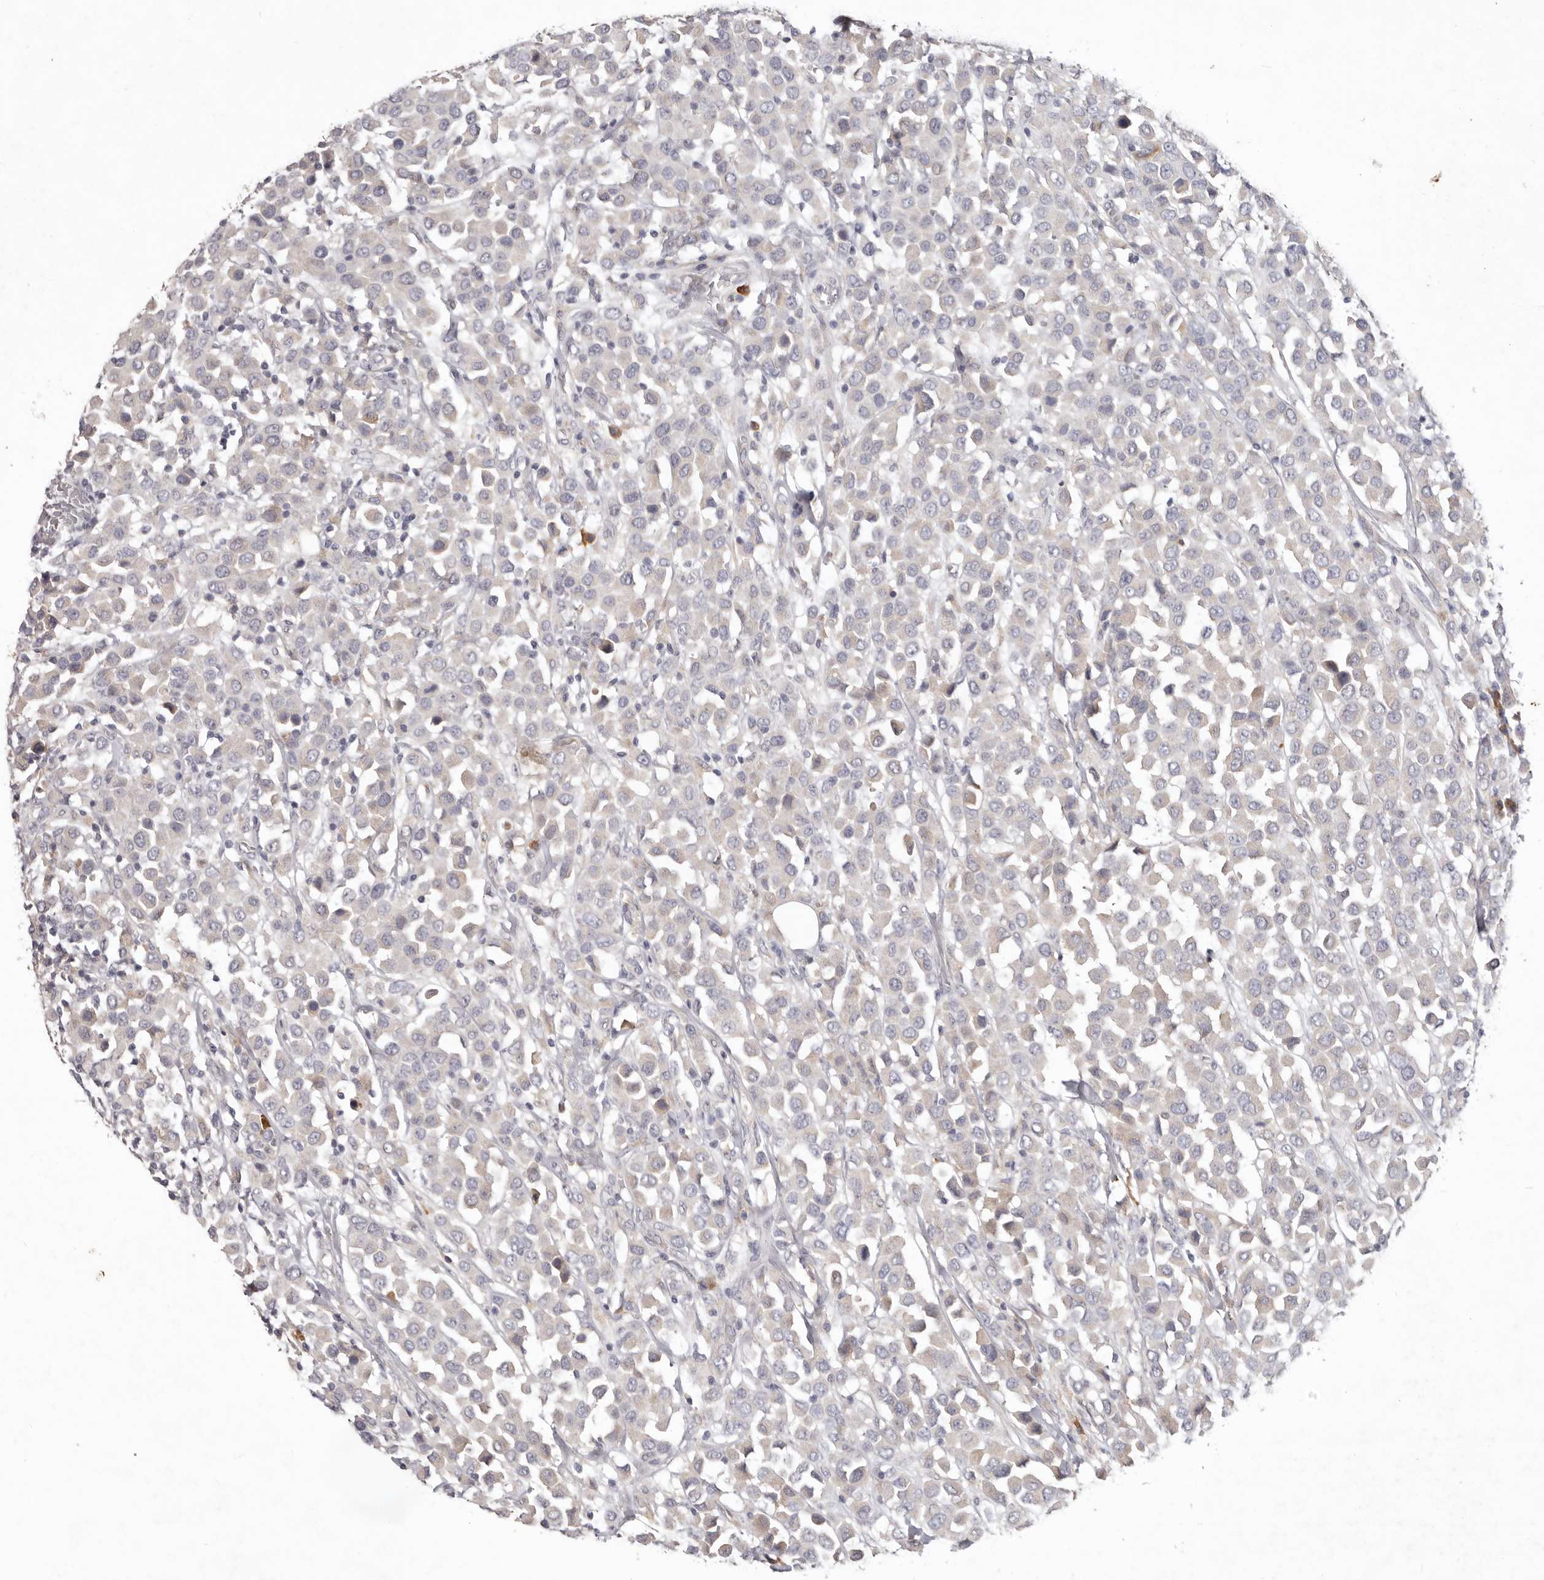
{"staining": {"intensity": "negative", "quantity": "none", "location": "none"}, "tissue": "breast cancer", "cell_type": "Tumor cells", "image_type": "cancer", "snomed": [{"axis": "morphology", "description": "Duct carcinoma"}, {"axis": "topography", "description": "Breast"}], "caption": "Immunohistochemistry of intraductal carcinoma (breast) shows no expression in tumor cells.", "gene": "WDR77", "patient": {"sex": "female", "age": 61}}